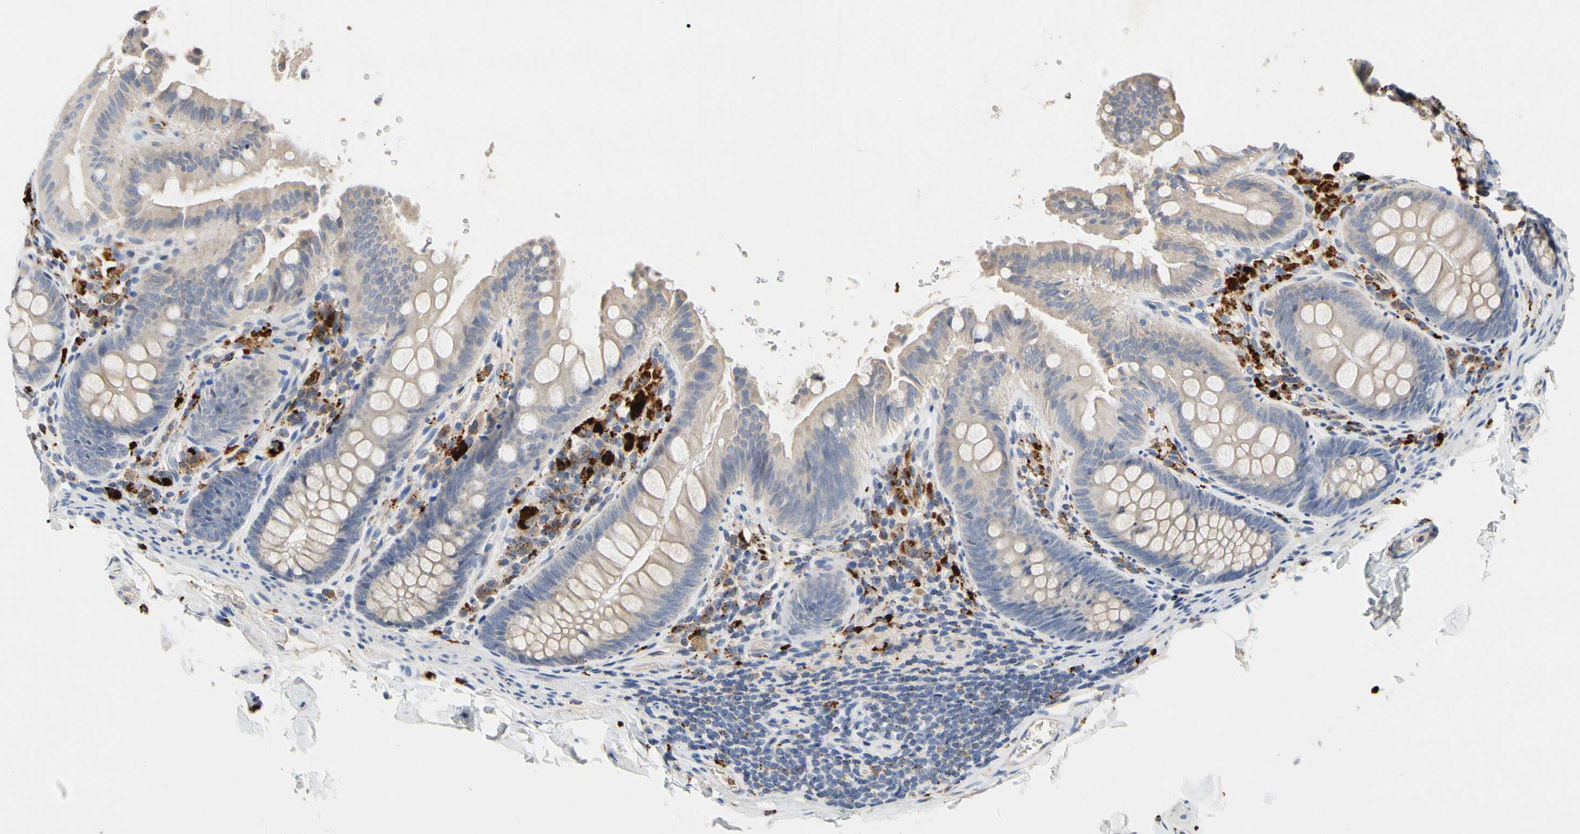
{"staining": {"intensity": "negative", "quantity": "none", "location": "none"}, "tissue": "colon", "cell_type": "Endothelial cells", "image_type": "normal", "snomed": [{"axis": "morphology", "description": "Normal tissue, NOS"}, {"axis": "topography", "description": "Colon"}], "caption": "Micrograph shows no protein positivity in endothelial cells of unremarkable colon. The staining is performed using DAB (3,3'-diaminobenzidine) brown chromogen with nuclei counter-stained in using hematoxylin.", "gene": "ADA2", "patient": {"sex": "female", "age": 61}}